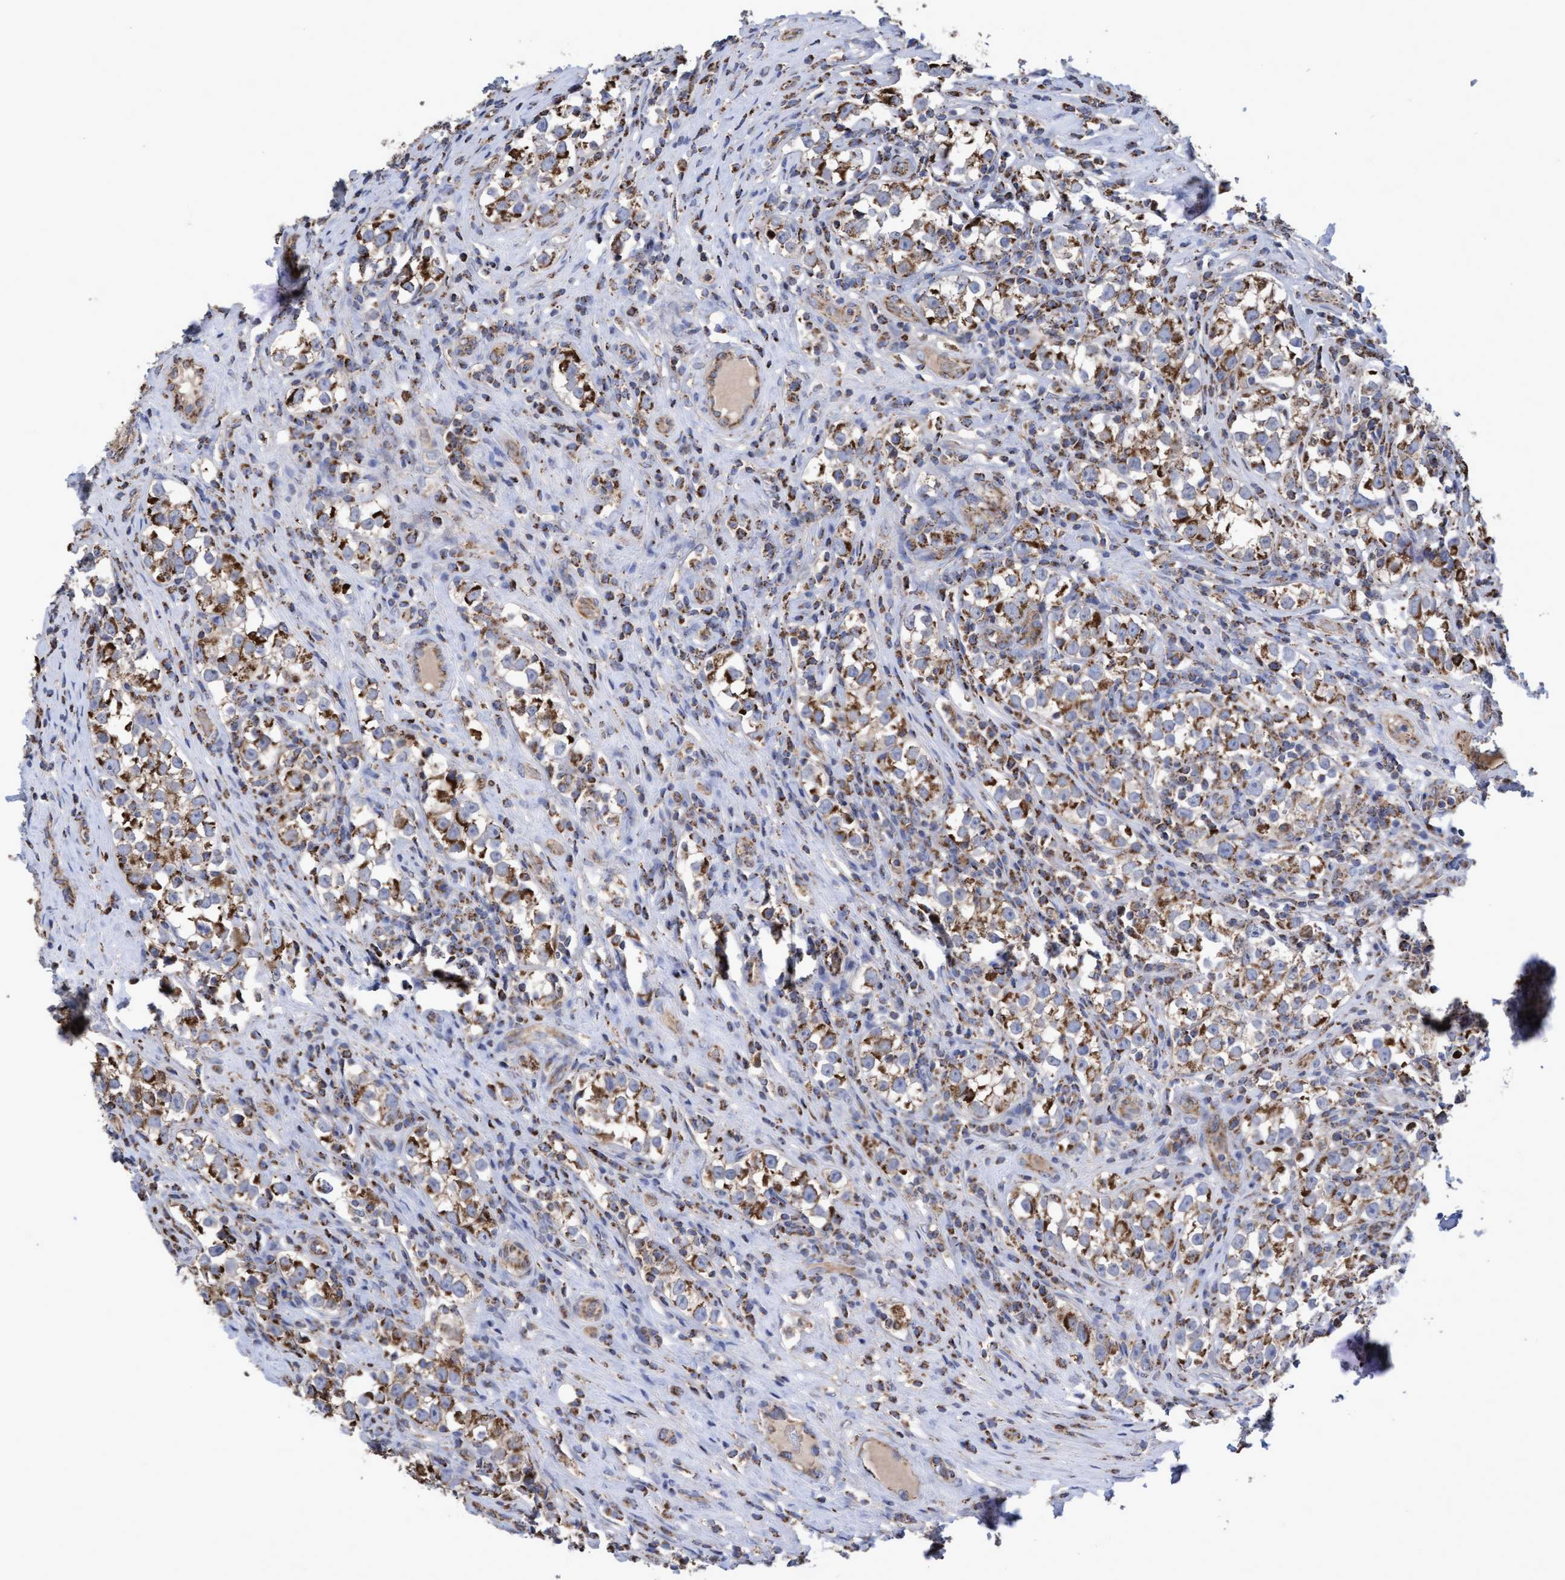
{"staining": {"intensity": "moderate", "quantity": ">75%", "location": "cytoplasmic/membranous"}, "tissue": "testis cancer", "cell_type": "Tumor cells", "image_type": "cancer", "snomed": [{"axis": "morphology", "description": "Normal tissue, NOS"}, {"axis": "morphology", "description": "Seminoma, NOS"}, {"axis": "topography", "description": "Testis"}], "caption": "Seminoma (testis) stained with DAB (3,3'-diaminobenzidine) immunohistochemistry (IHC) demonstrates medium levels of moderate cytoplasmic/membranous staining in approximately >75% of tumor cells.", "gene": "COBL", "patient": {"sex": "male", "age": 43}}